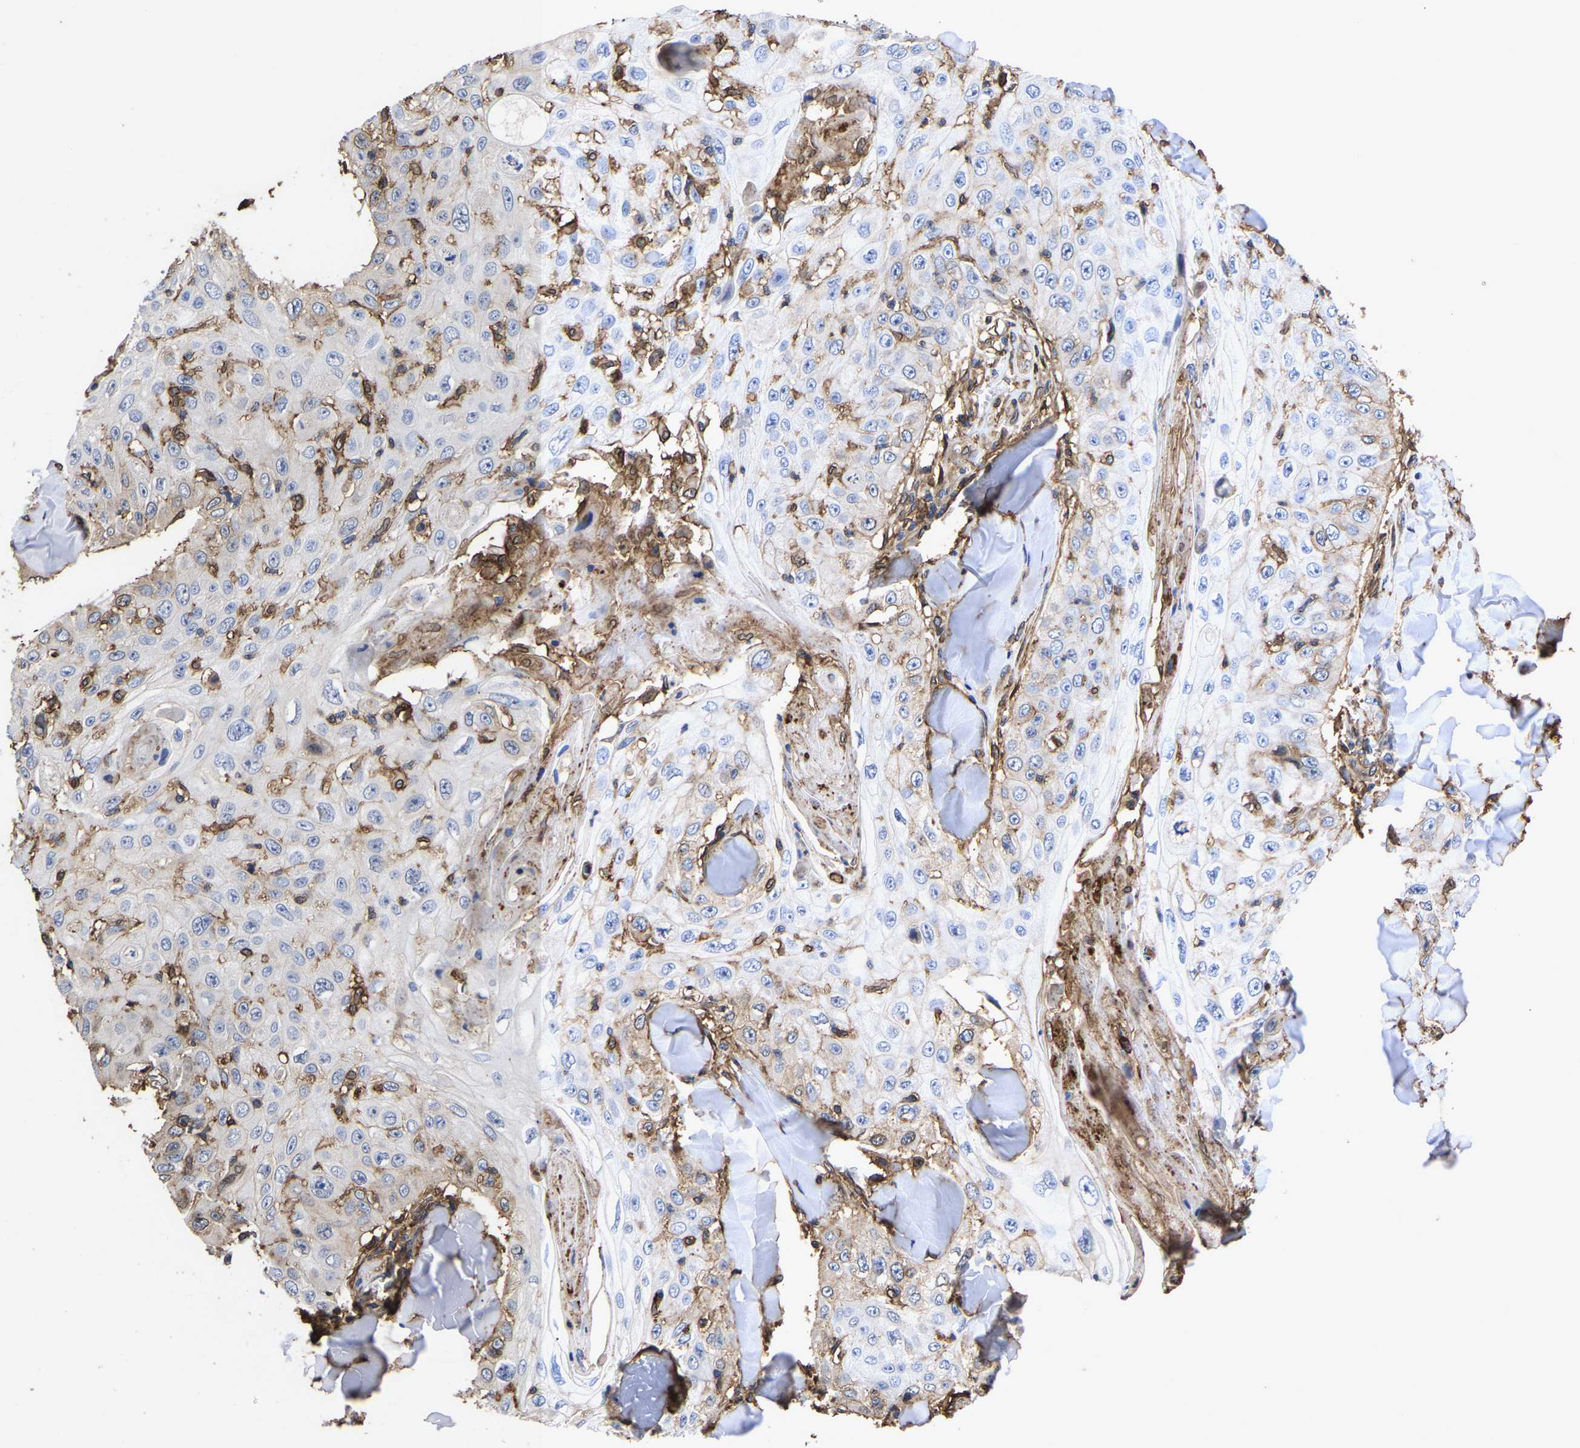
{"staining": {"intensity": "negative", "quantity": "none", "location": "none"}, "tissue": "skin cancer", "cell_type": "Tumor cells", "image_type": "cancer", "snomed": [{"axis": "morphology", "description": "Squamous cell carcinoma, NOS"}, {"axis": "topography", "description": "Skin"}], "caption": "Immunohistochemistry (IHC) photomicrograph of skin squamous cell carcinoma stained for a protein (brown), which demonstrates no positivity in tumor cells.", "gene": "LIF", "patient": {"sex": "male", "age": 86}}